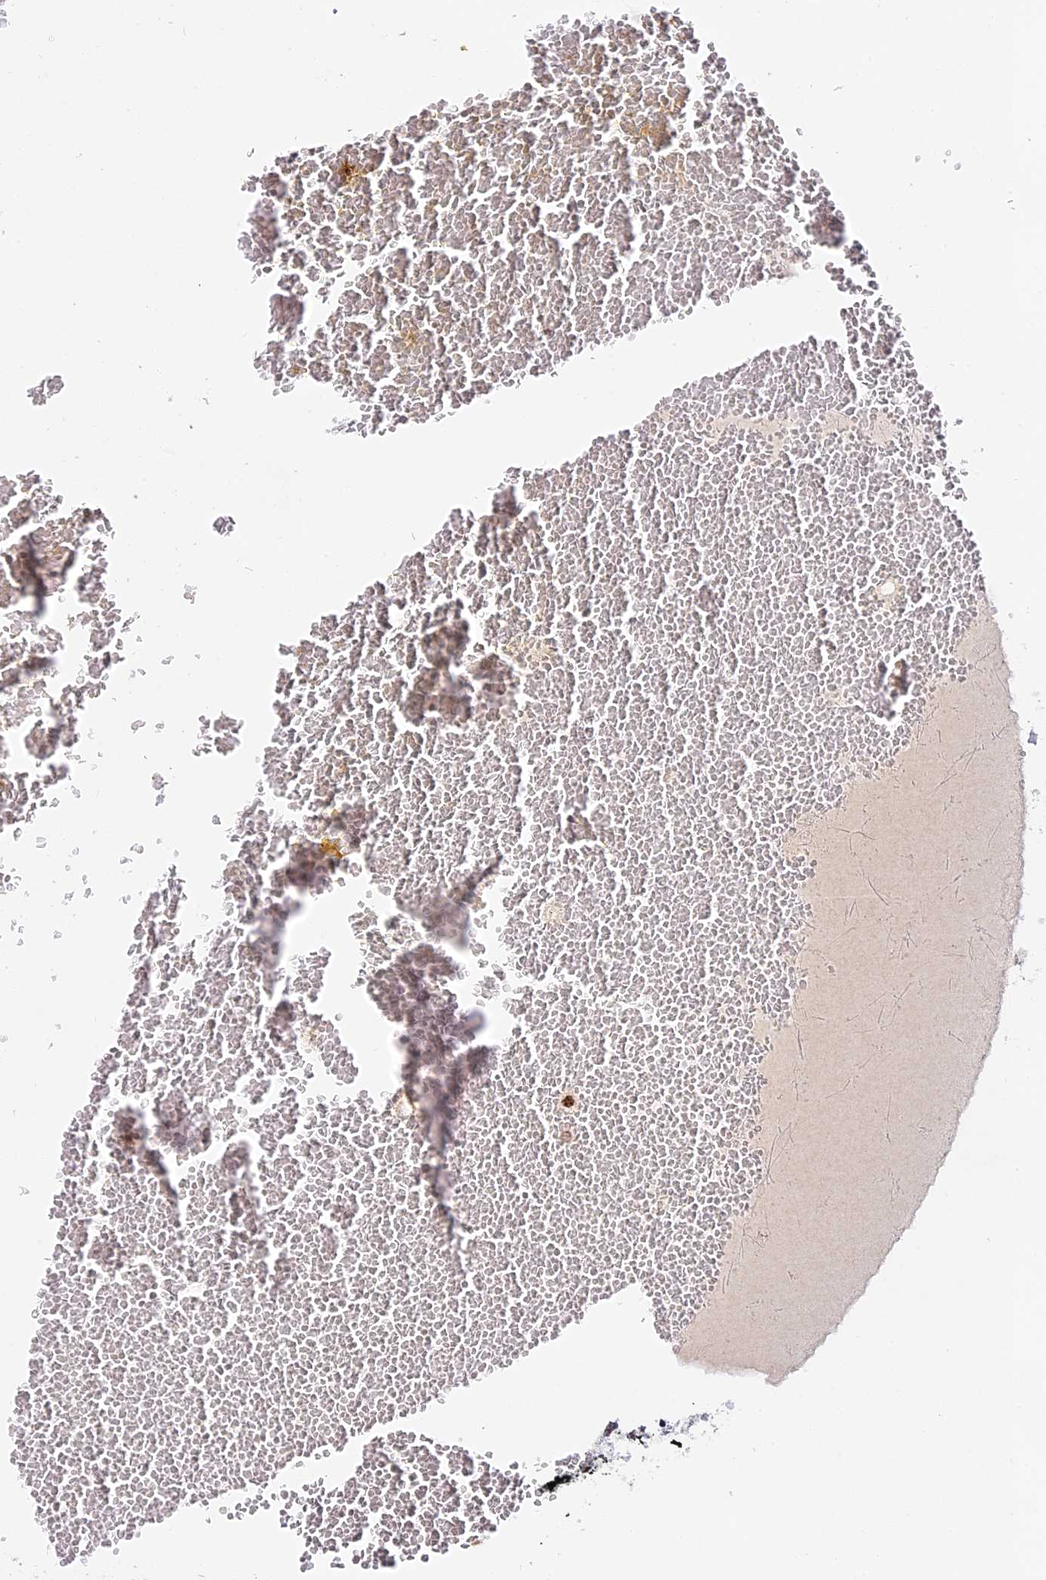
{"staining": {"intensity": "moderate", "quantity": ">75%", "location": "nuclear"}, "tissue": "renal cancer", "cell_type": "Tumor cells", "image_type": "cancer", "snomed": [{"axis": "morphology", "description": "Normal tissue, NOS"}, {"axis": "morphology", "description": "Adenocarcinoma, NOS"}, {"axis": "topography", "description": "Kidney"}], "caption": "Tumor cells show medium levels of moderate nuclear staining in approximately >75% of cells in renal cancer. The staining was performed using DAB, with brown indicating positive protein expression. Nuclei are stained blue with hematoxylin.", "gene": "RAMAC", "patient": {"sex": "male", "age": 68}}